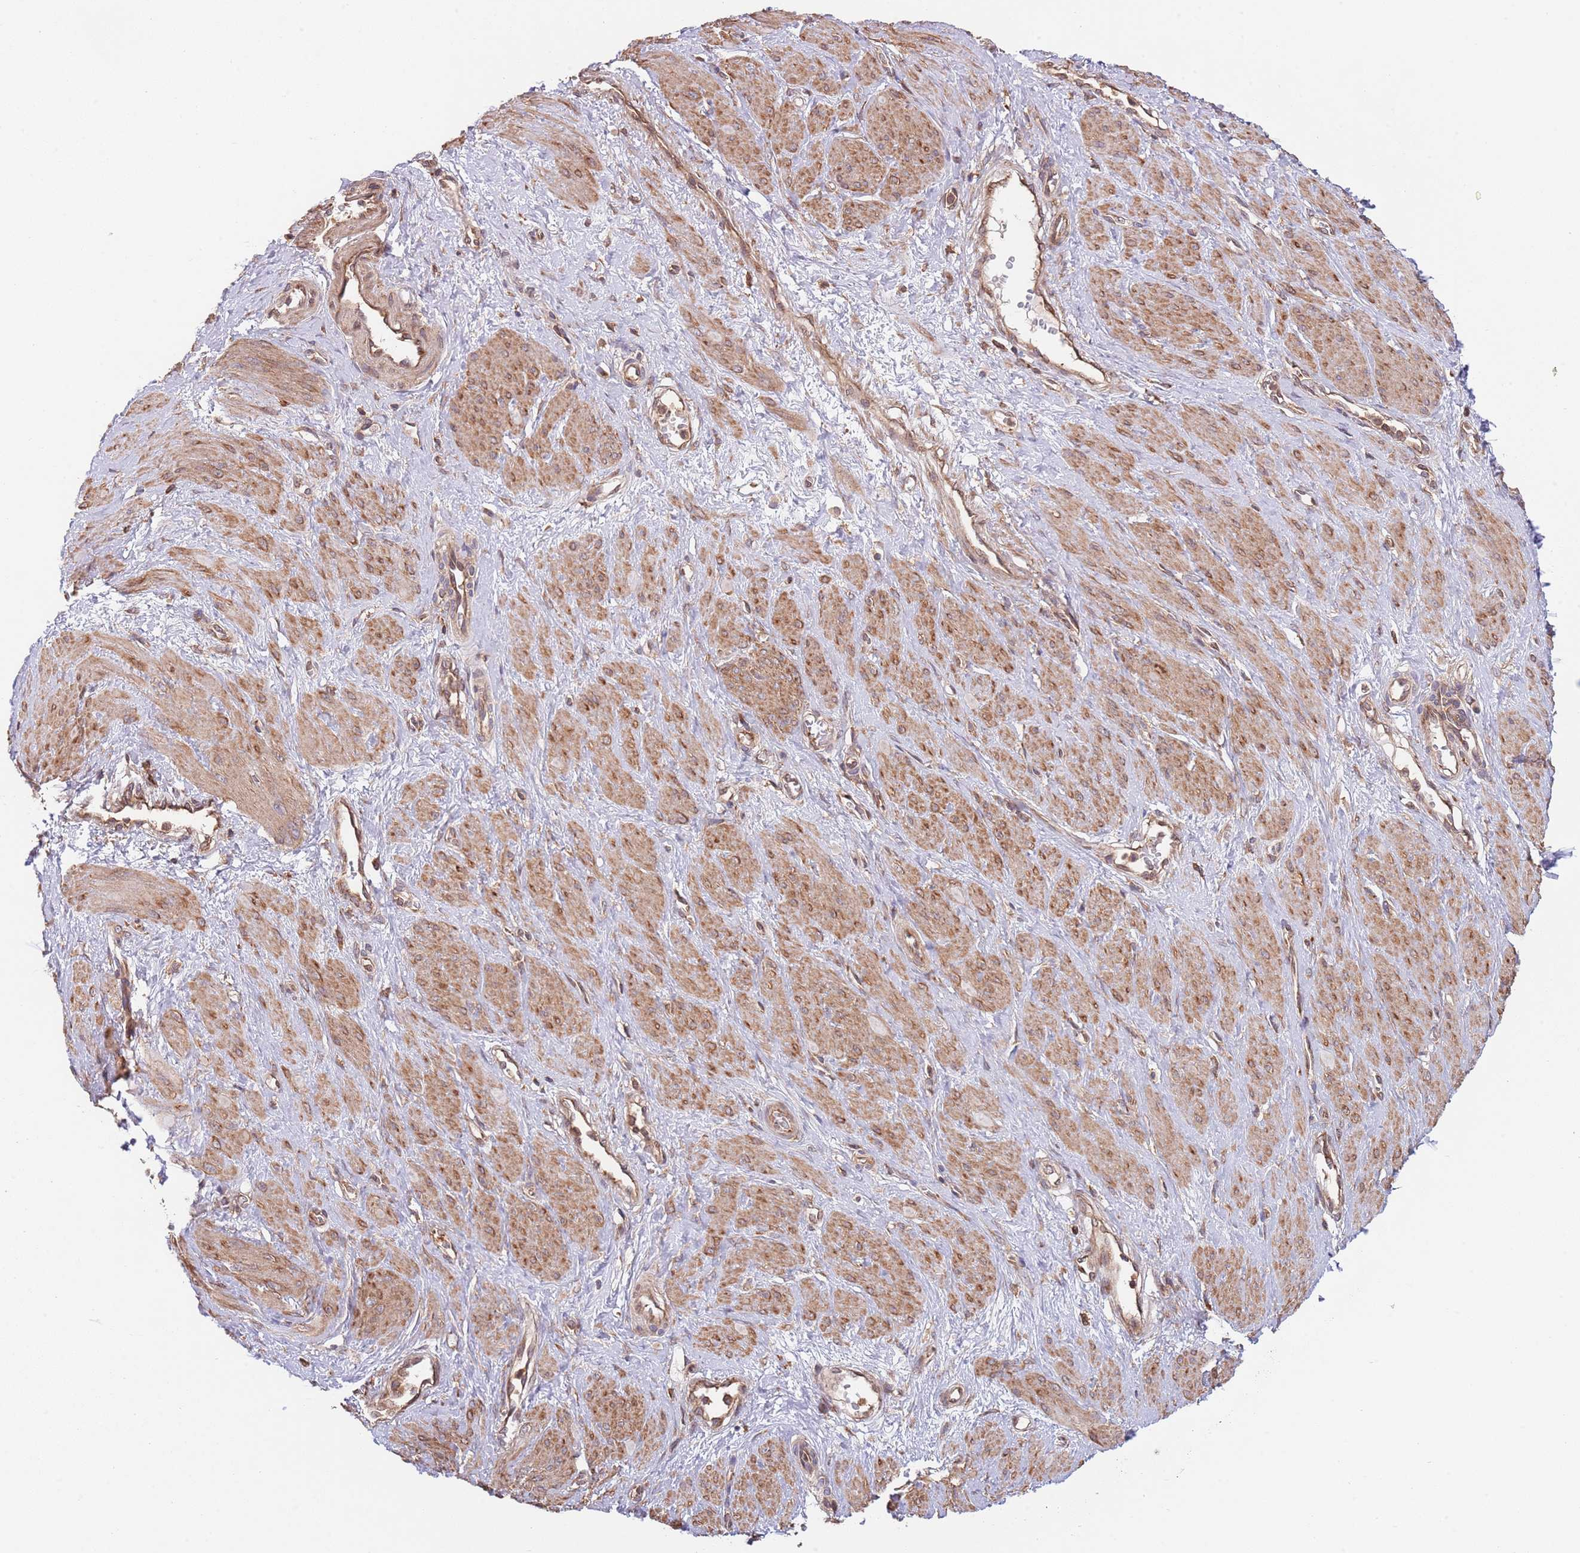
{"staining": {"intensity": "moderate", "quantity": "25%-75%", "location": "cytoplasmic/membranous"}, "tissue": "smooth muscle", "cell_type": "Smooth muscle cells", "image_type": "normal", "snomed": [{"axis": "morphology", "description": "Normal tissue, NOS"}, {"axis": "topography", "description": "Smooth muscle"}, {"axis": "topography", "description": "Uterus"}], "caption": "The micrograph reveals staining of normal smooth muscle, revealing moderate cytoplasmic/membranous protein staining (brown color) within smooth muscle cells.", "gene": "RNF19B", "patient": {"sex": "female", "age": 39}}